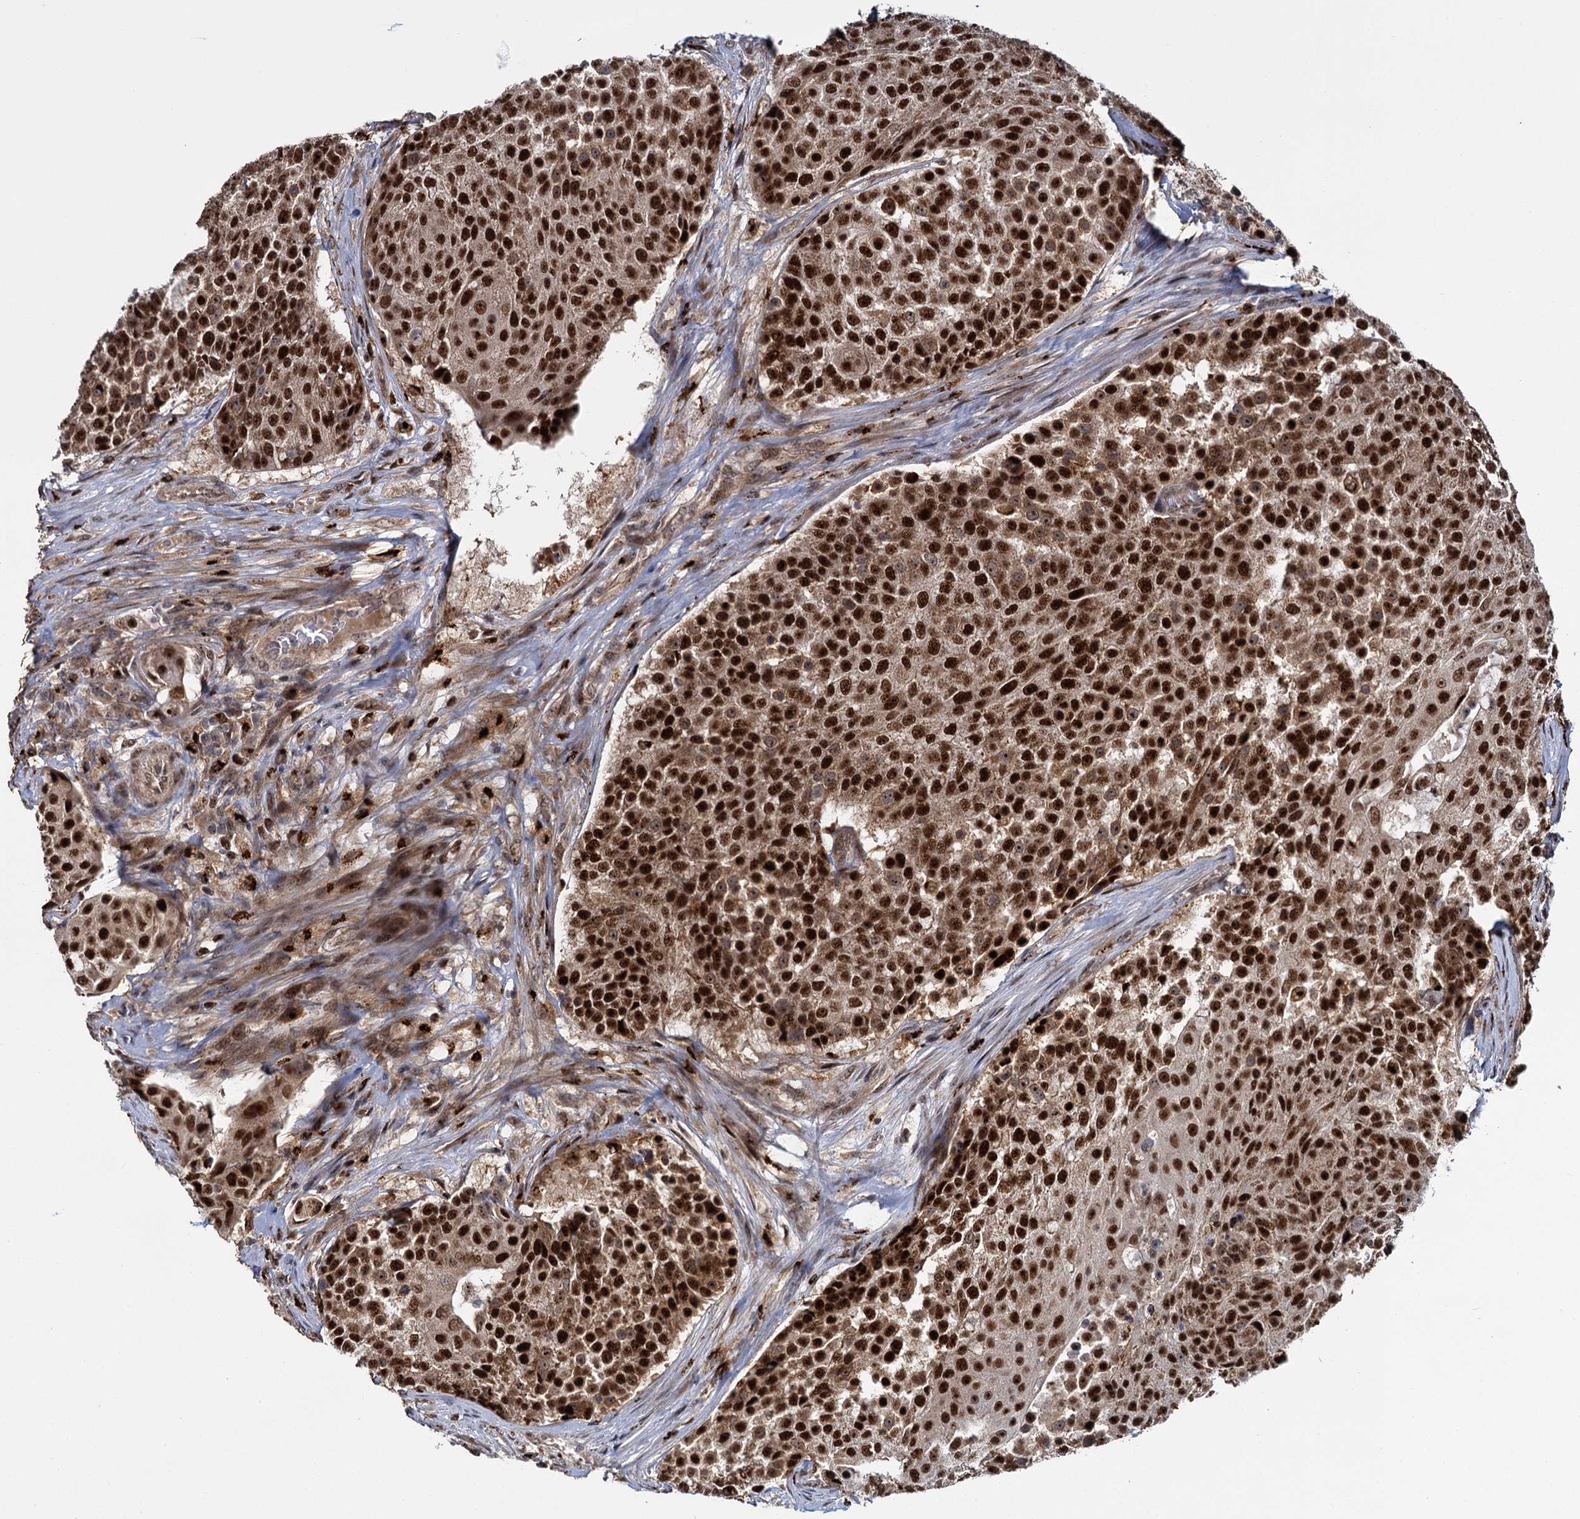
{"staining": {"intensity": "strong", "quantity": ">75%", "location": "nuclear"}, "tissue": "urothelial cancer", "cell_type": "Tumor cells", "image_type": "cancer", "snomed": [{"axis": "morphology", "description": "Urothelial carcinoma, High grade"}, {"axis": "topography", "description": "Urinary bladder"}], "caption": "Protein expression analysis of urothelial cancer shows strong nuclear staining in approximately >75% of tumor cells. (Stains: DAB in brown, nuclei in blue, Microscopy: brightfield microscopy at high magnification).", "gene": "GAL3ST4", "patient": {"sex": "female", "age": 63}}